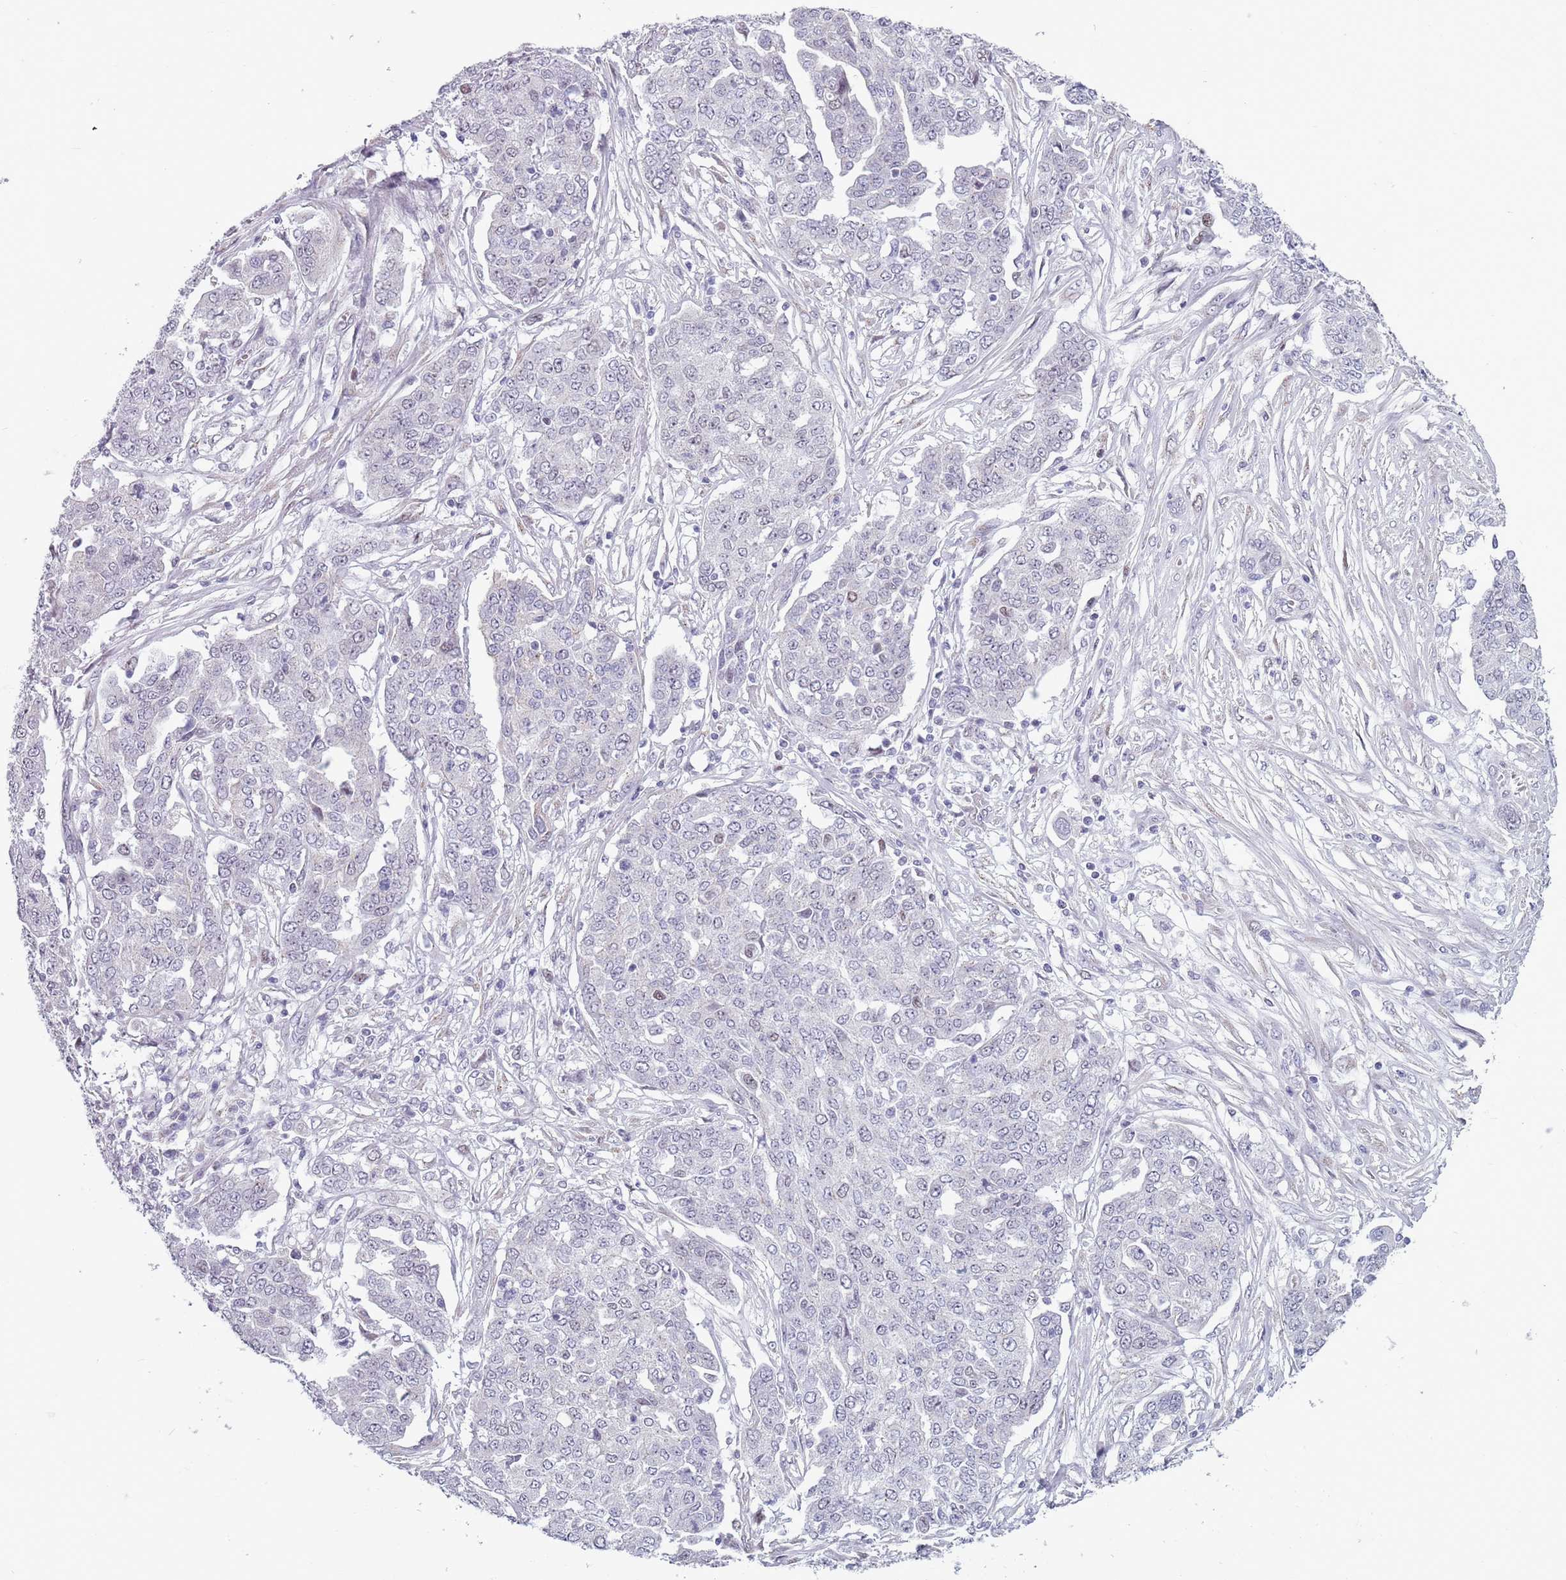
{"staining": {"intensity": "negative", "quantity": "none", "location": "none"}, "tissue": "ovarian cancer", "cell_type": "Tumor cells", "image_type": "cancer", "snomed": [{"axis": "morphology", "description": "Cystadenocarcinoma, serous, NOS"}, {"axis": "topography", "description": "Soft tissue"}, {"axis": "topography", "description": "Ovary"}], "caption": "Tumor cells are negative for brown protein staining in serous cystadenocarcinoma (ovarian). (DAB immunohistochemistry (IHC) with hematoxylin counter stain).", "gene": "ZKSCAN2", "patient": {"sex": "female", "age": 57}}